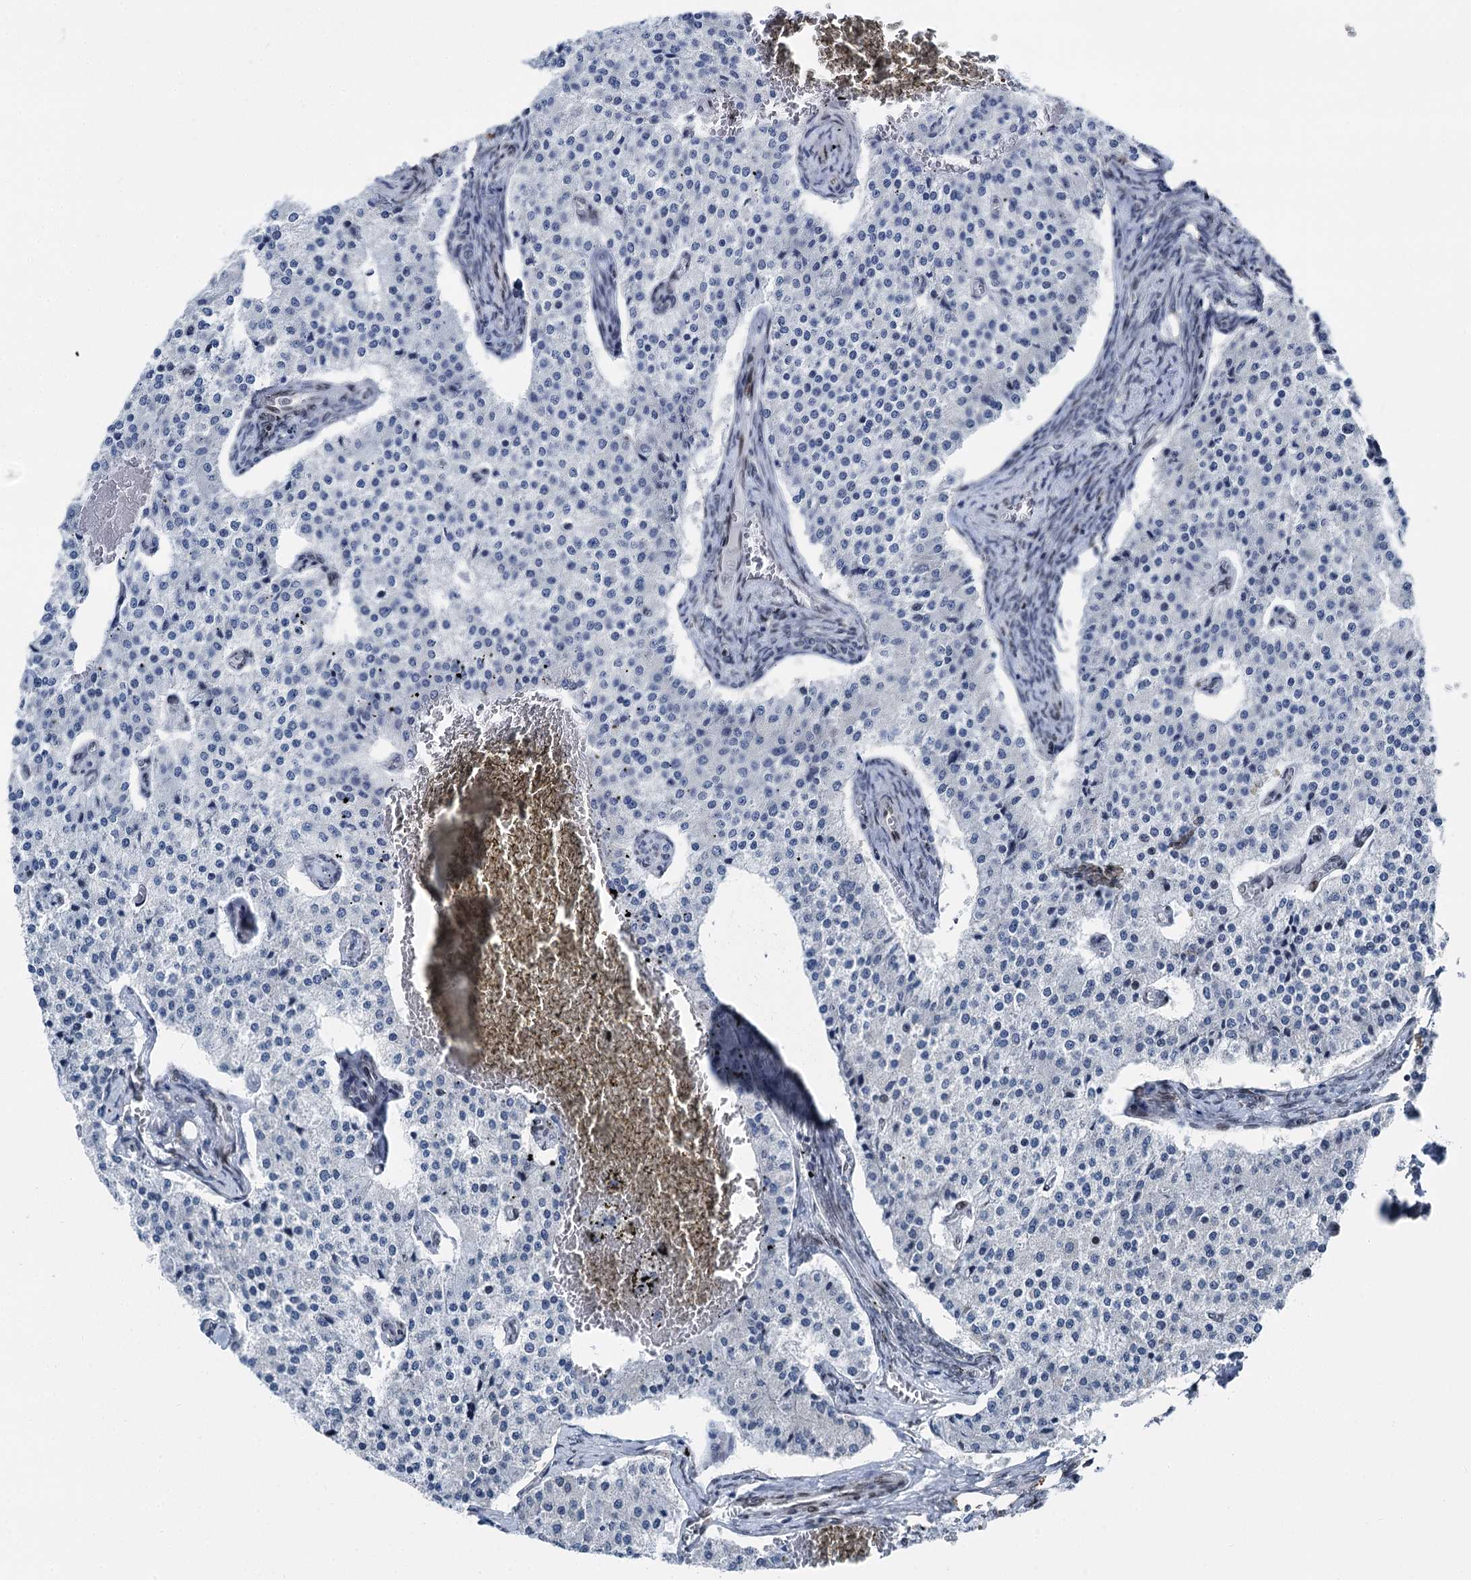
{"staining": {"intensity": "negative", "quantity": "none", "location": "none"}, "tissue": "carcinoid", "cell_type": "Tumor cells", "image_type": "cancer", "snomed": [{"axis": "morphology", "description": "Carcinoid, malignant, NOS"}, {"axis": "topography", "description": "Colon"}], "caption": "Immunohistochemistry micrograph of neoplastic tissue: carcinoid stained with DAB displays no significant protein positivity in tumor cells.", "gene": "MRPL14", "patient": {"sex": "female", "age": 52}}